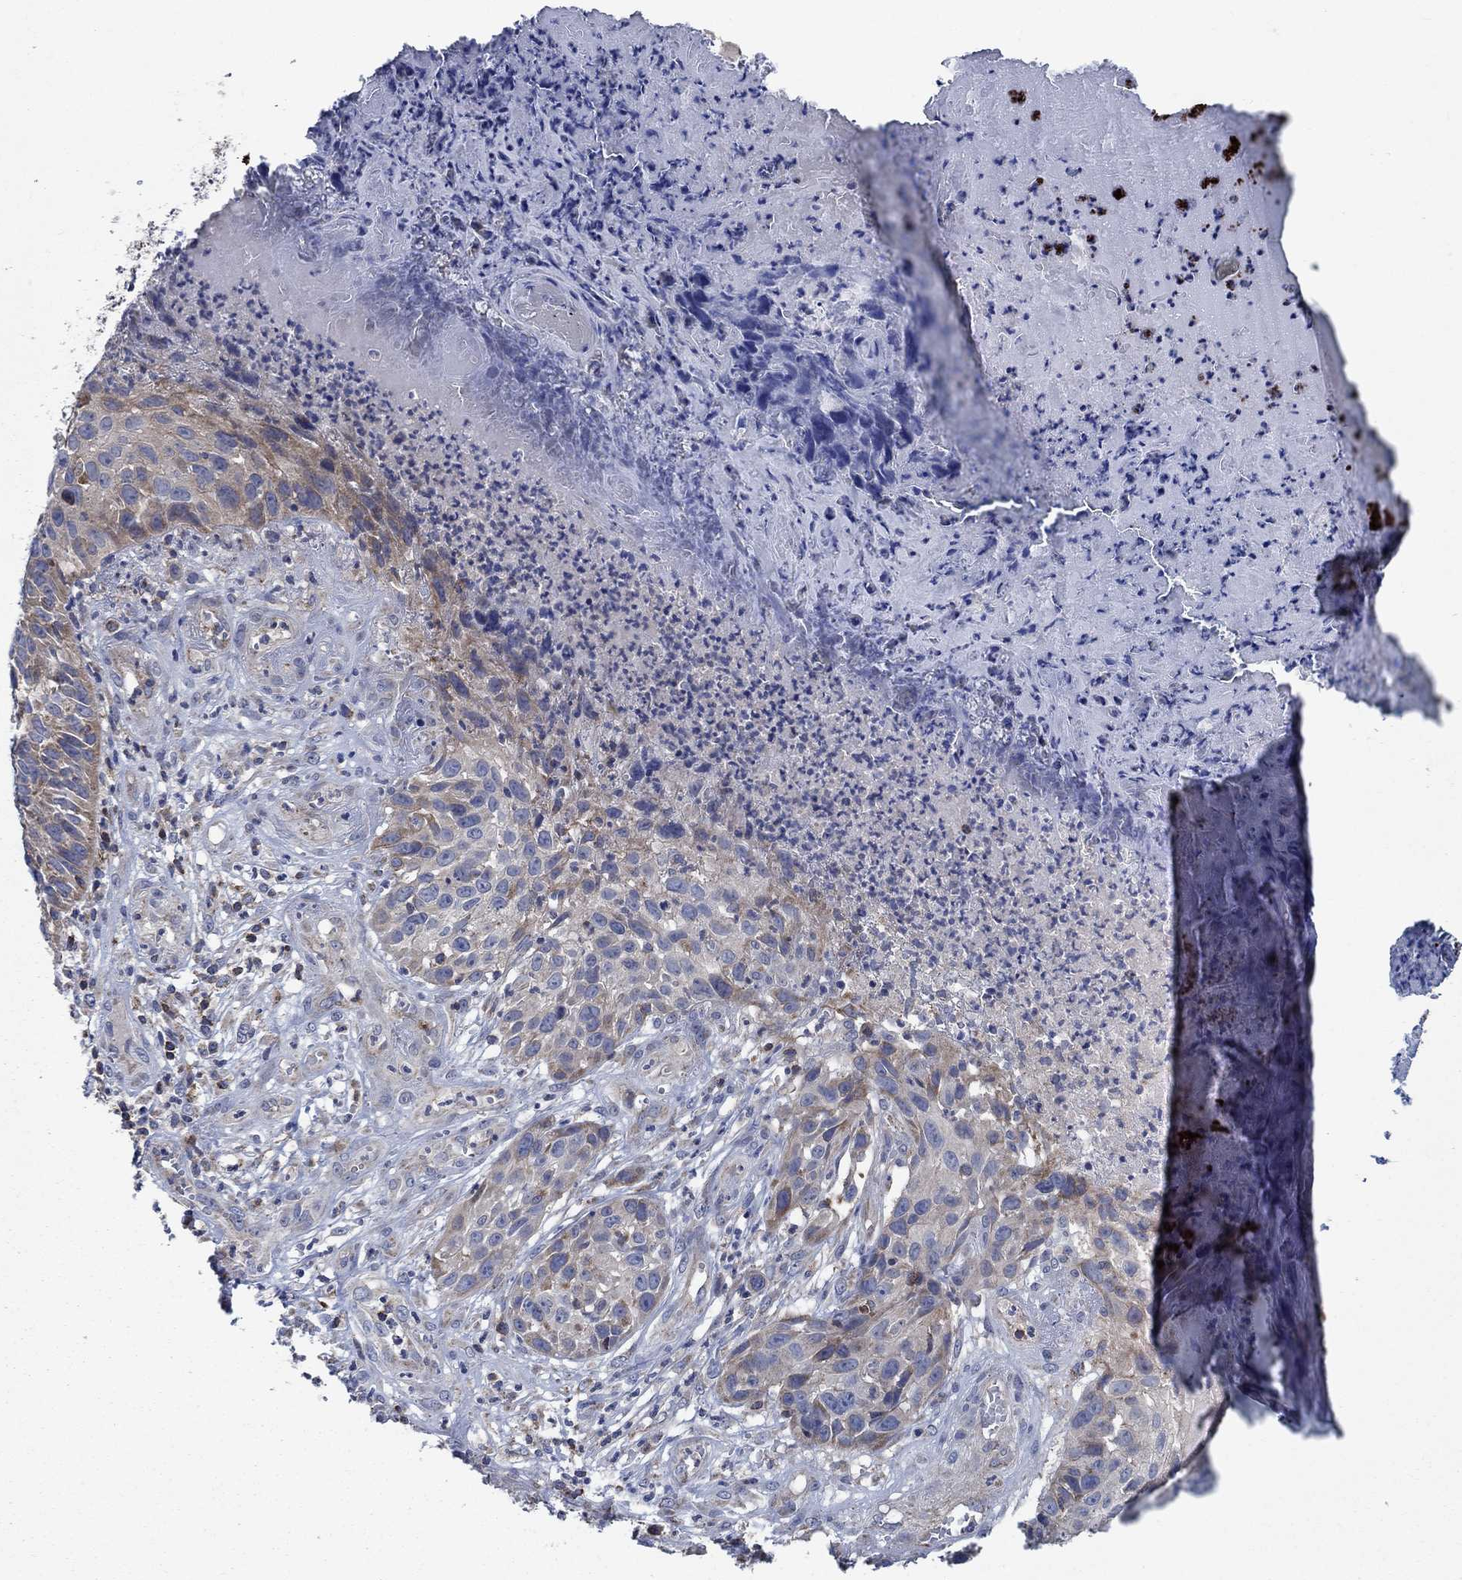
{"staining": {"intensity": "weak", "quantity": ">75%", "location": "cytoplasmic/membranous"}, "tissue": "skin cancer", "cell_type": "Tumor cells", "image_type": "cancer", "snomed": [{"axis": "morphology", "description": "Squamous cell carcinoma, NOS"}, {"axis": "topography", "description": "Skin"}], "caption": "The immunohistochemical stain shows weak cytoplasmic/membranous staining in tumor cells of skin cancer (squamous cell carcinoma) tissue. The staining is performed using DAB brown chromogen to label protein expression. The nuclei are counter-stained blue using hematoxylin.", "gene": "STXBP6", "patient": {"sex": "male", "age": 92}}